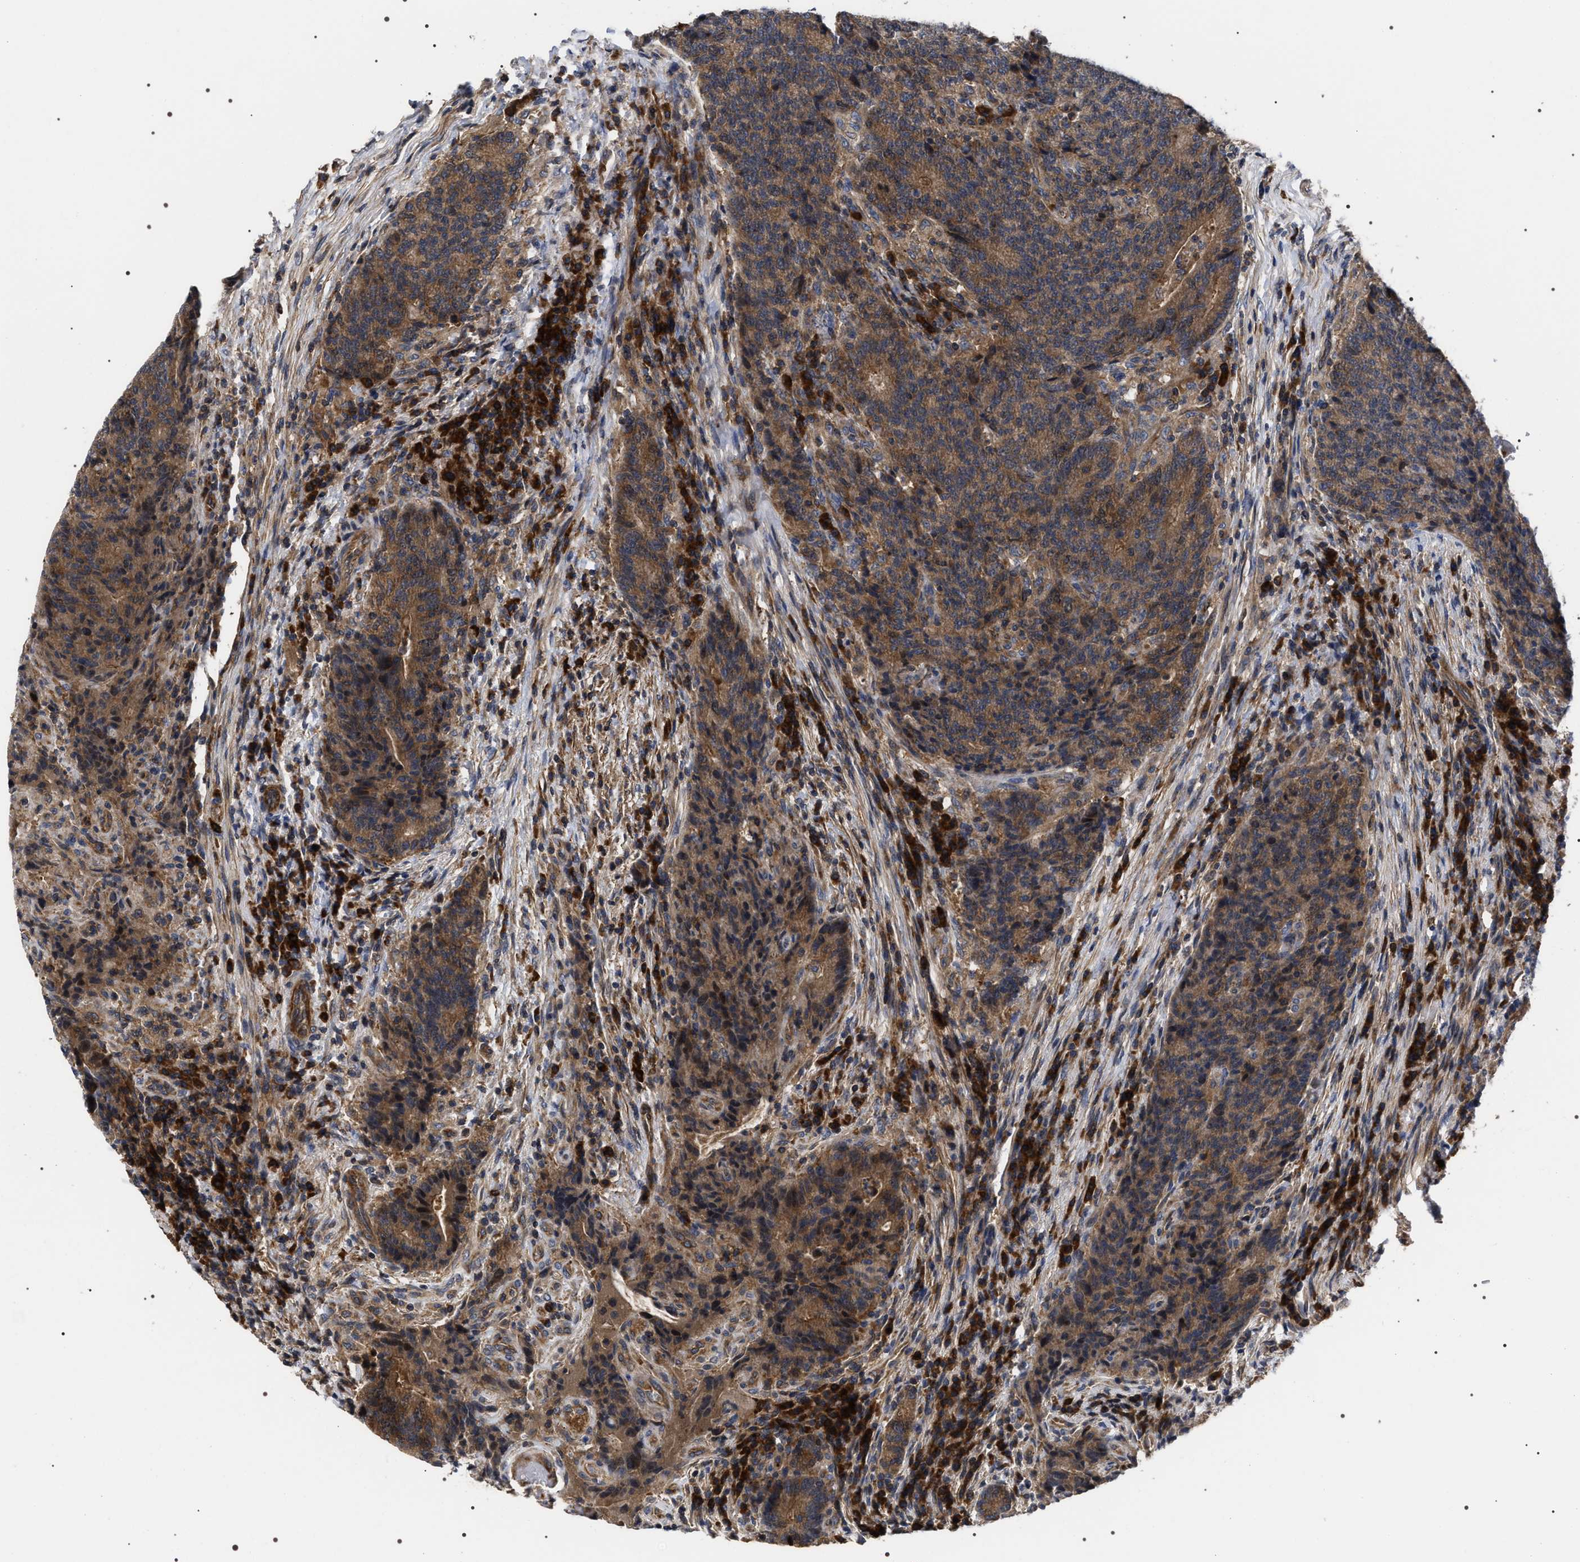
{"staining": {"intensity": "moderate", "quantity": ">75%", "location": "cytoplasmic/membranous"}, "tissue": "colorectal cancer", "cell_type": "Tumor cells", "image_type": "cancer", "snomed": [{"axis": "morphology", "description": "Normal tissue, NOS"}, {"axis": "morphology", "description": "Adenocarcinoma, NOS"}, {"axis": "topography", "description": "Colon"}], "caption": "Immunohistochemical staining of human colorectal cancer (adenocarcinoma) displays medium levels of moderate cytoplasmic/membranous positivity in approximately >75% of tumor cells. (IHC, brightfield microscopy, high magnification).", "gene": "MIS18A", "patient": {"sex": "female", "age": 75}}